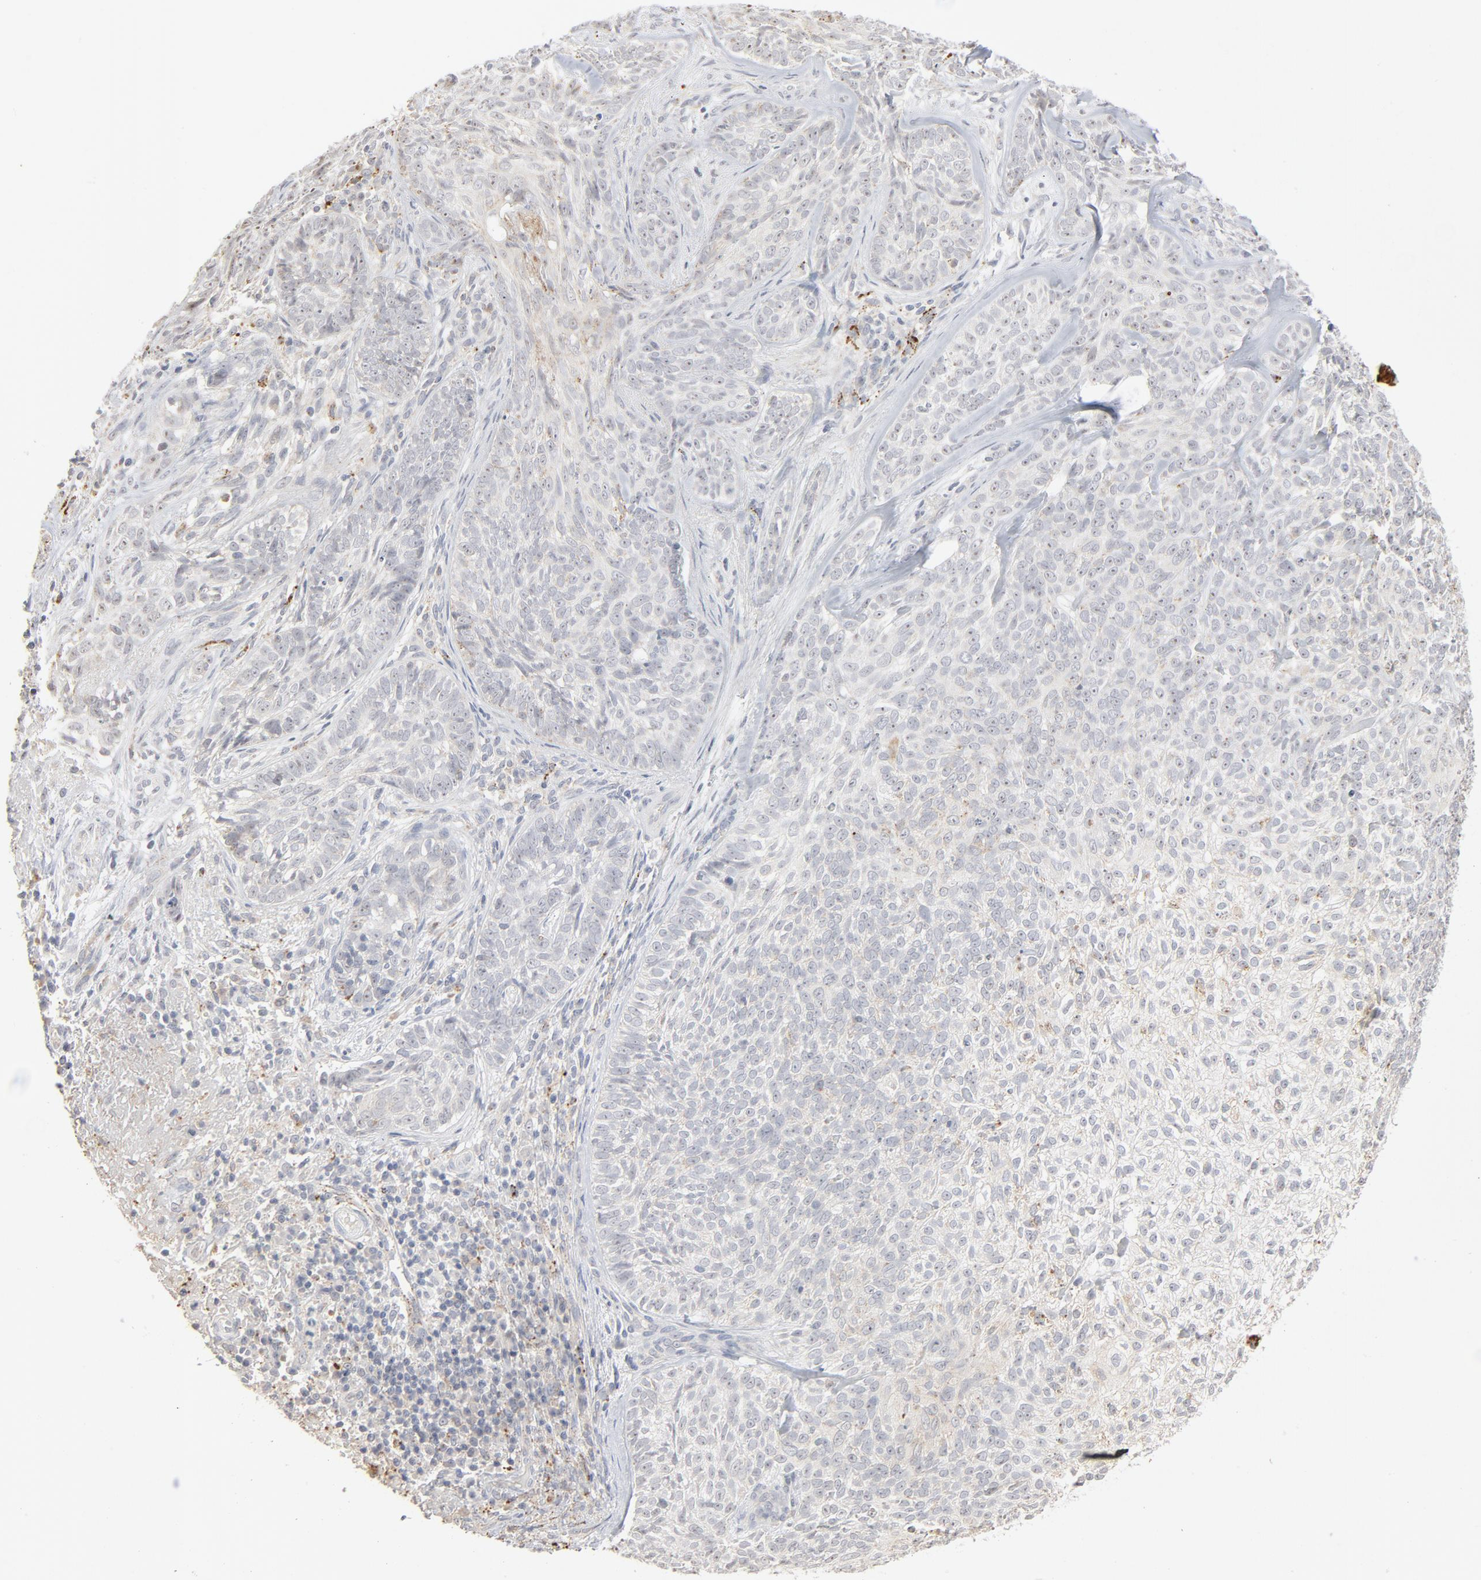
{"staining": {"intensity": "negative", "quantity": "none", "location": "none"}, "tissue": "skin cancer", "cell_type": "Tumor cells", "image_type": "cancer", "snomed": [{"axis": "morphology", "description": "Basal cell carcinoma"}, {"axis": "topography", "description": "Skin"}], "caption": "Image shows no protein expression in tumor cells of basal cell carcinoma (skin) tissue.", "gene": "POMT2", "patient": {"sex": "male", "age": 72}}